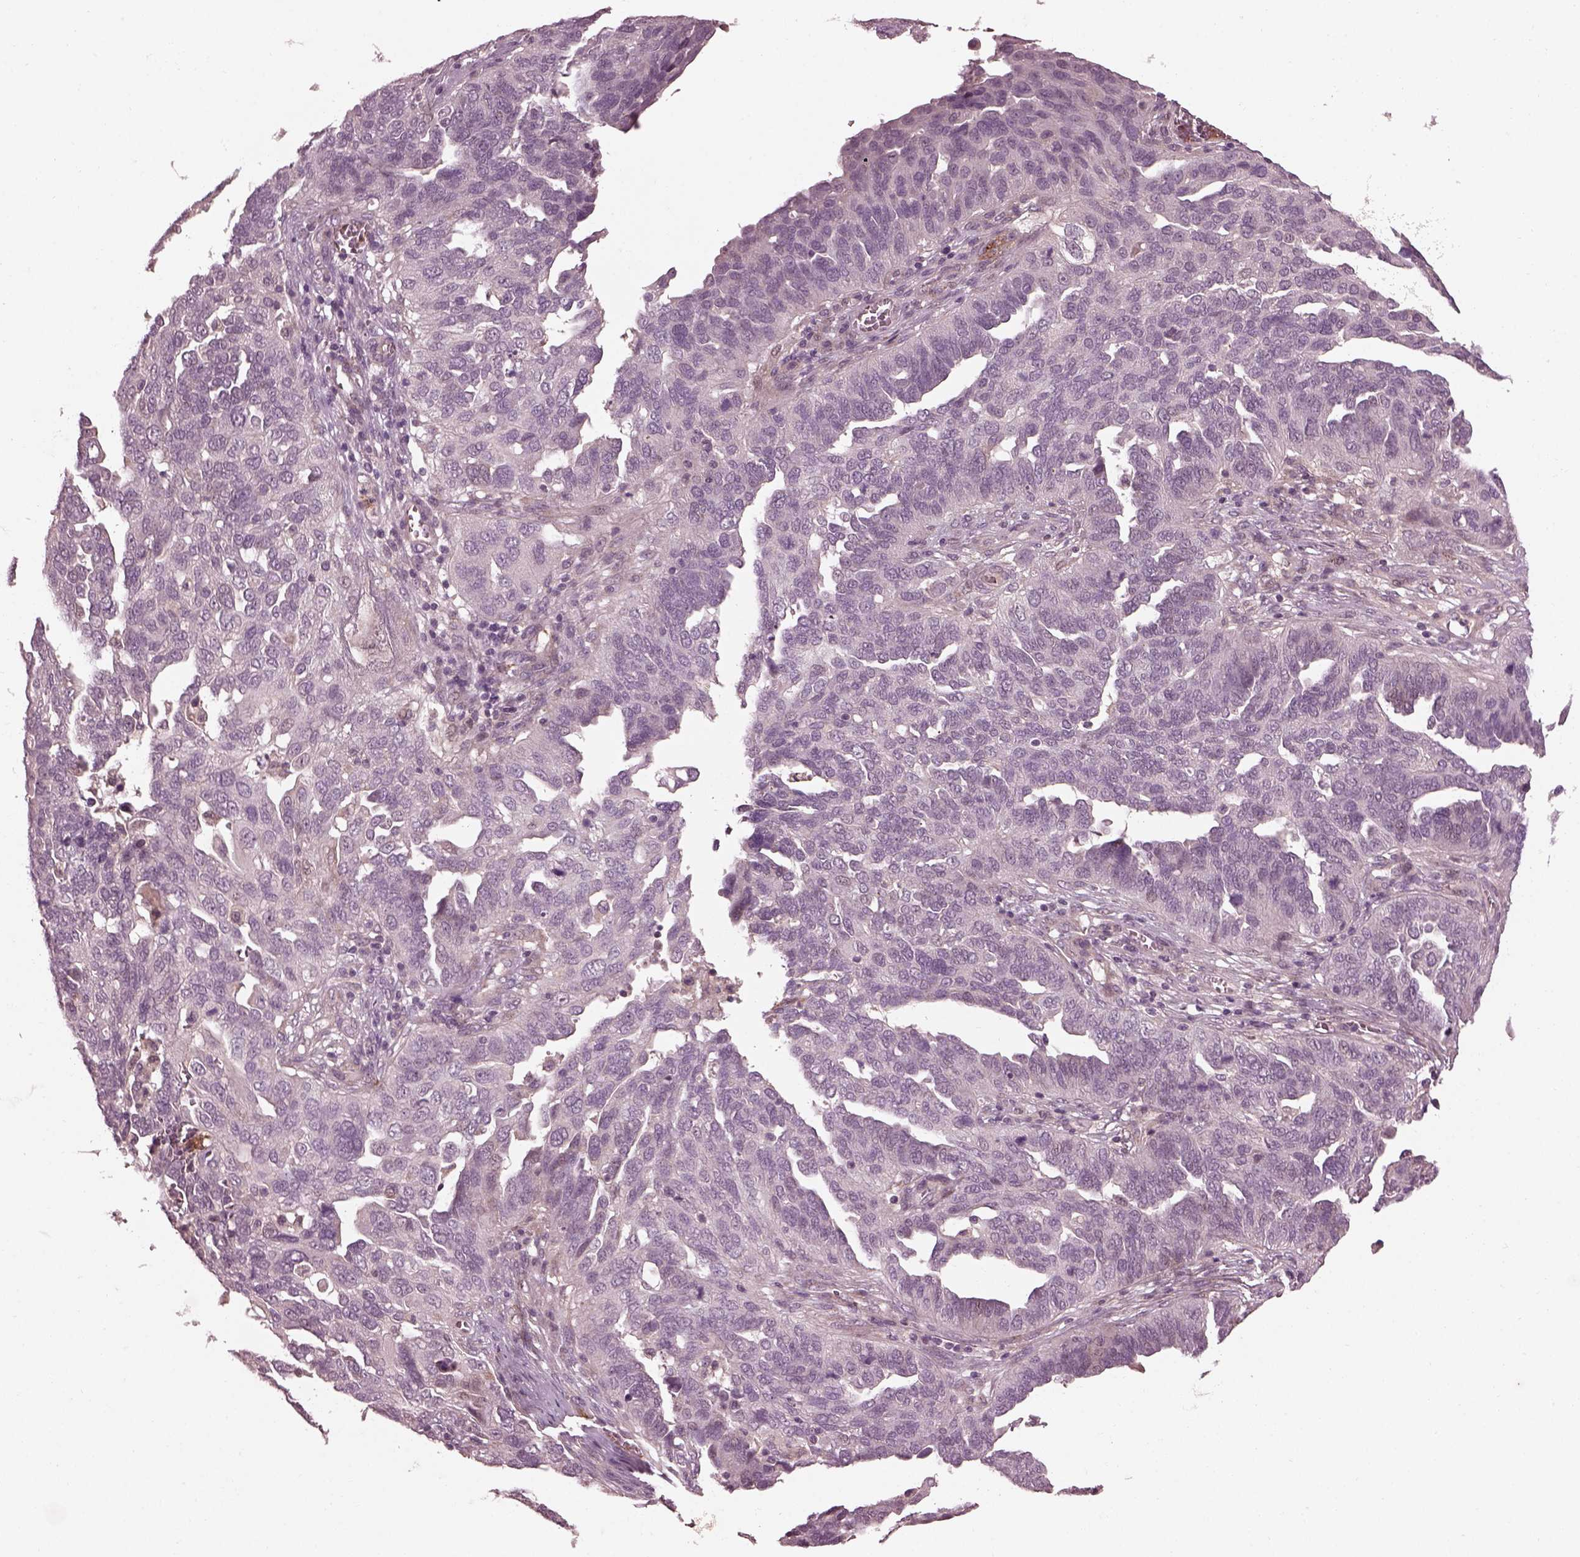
{"staining": {"intensity": "negative", "quantity": "none", "location": "none"}, "tissue": "ovarian cancer", "cell_type": "Tumor cells", "image_type": "cancer", "snomed": [{"axis": "morphology", "description": "Carcinoma, endometroid"}, {"axis": "topography", "description": "Soft tissue"}, {"axis": "topography", "description": "Ovary"}], "caption": "The micrograph shows no staining of tumor cells in ovarian cancer (endometroid carcinoma).", "gene": "EFEMP1", "patient": {"sex": "female", "age": 52}}